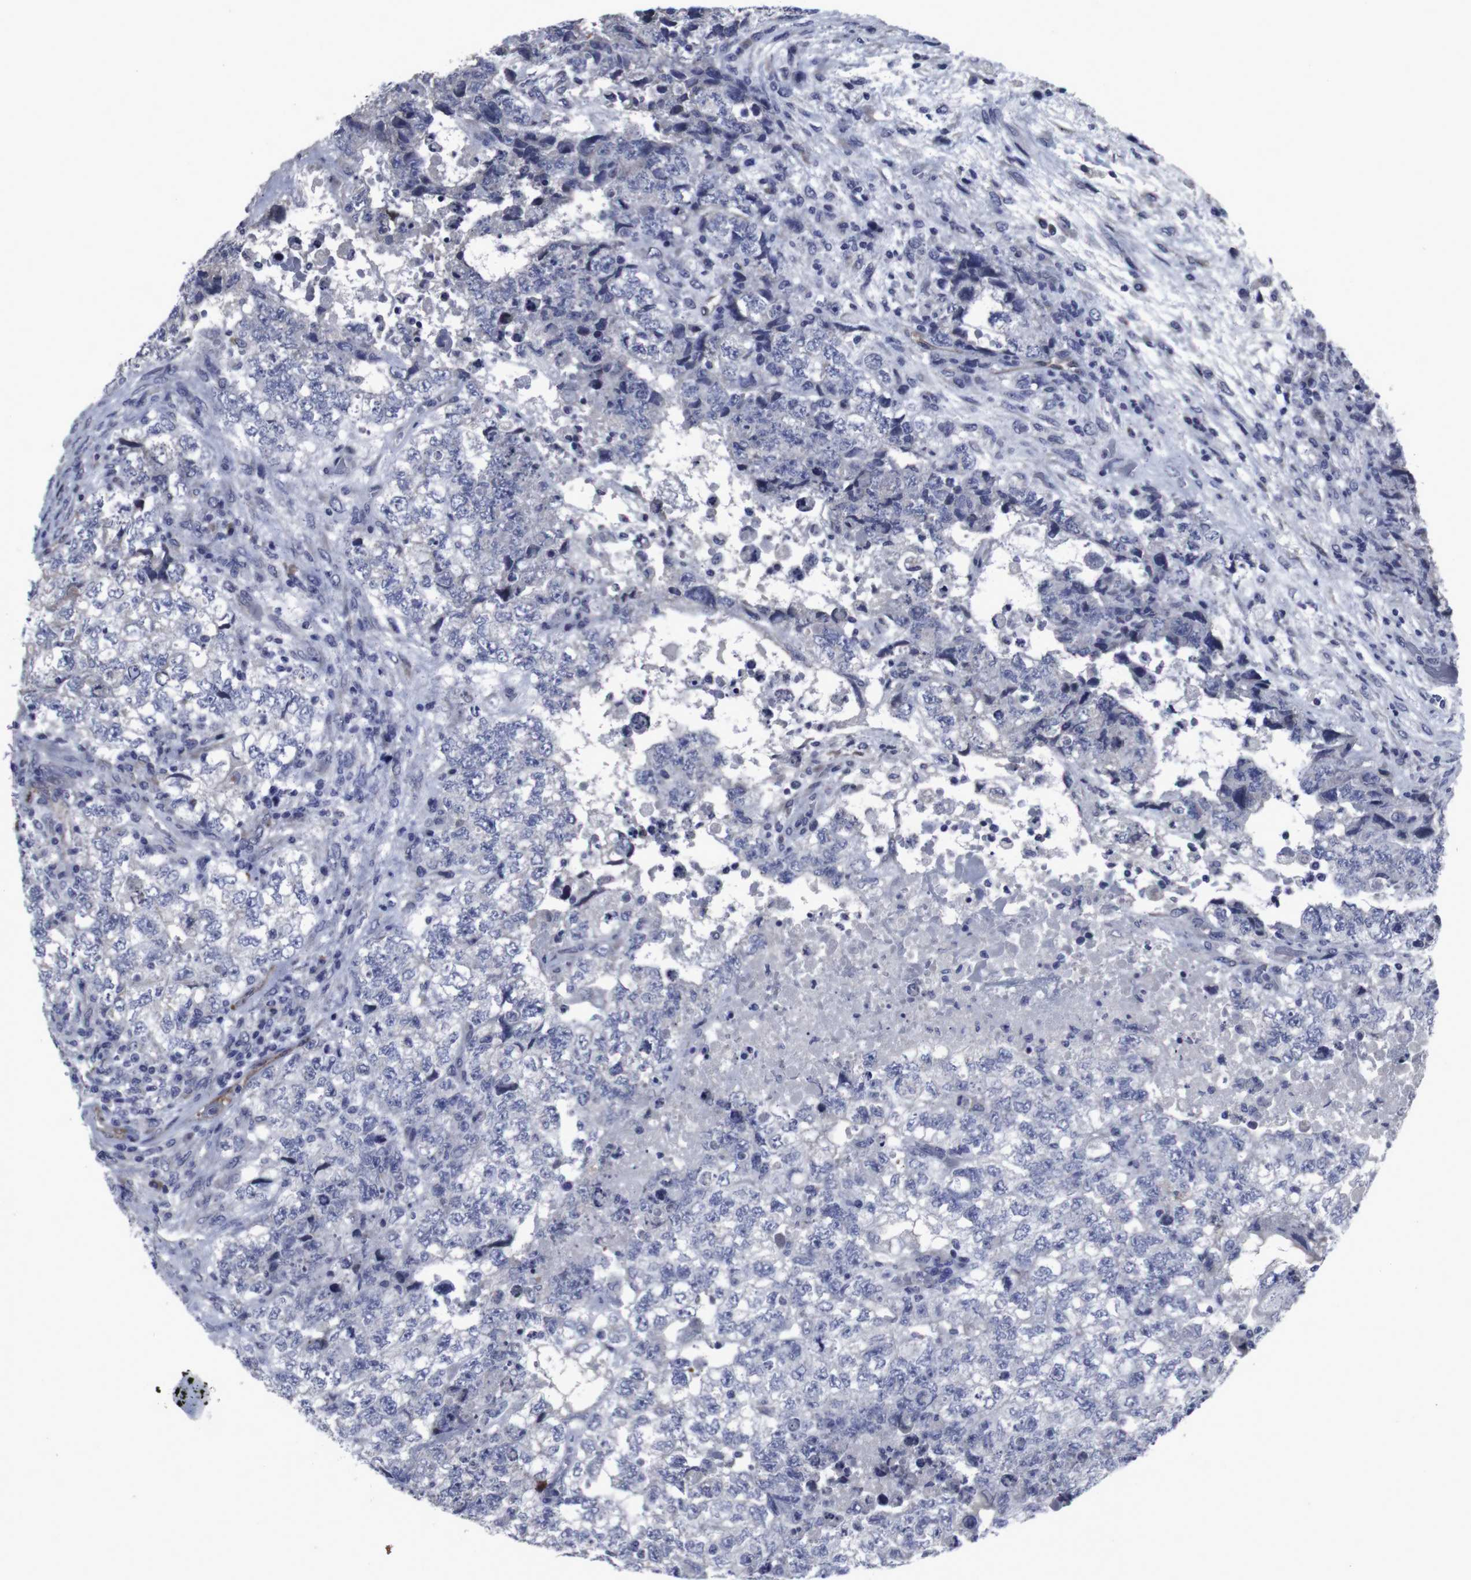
{"staining": {"intensity": "negative", "quantity": "none", "location": "none"}, "tissue": "testis cancer", "cell_type": "Tumor cells", "image_type": "cancer", "snomed": [{"axis": "morphology", "description": "Carcinoma, Embryonal, NOS"}, {"axis": "topography", "description": "Testis"}], "caption": "A high-resolution photomicrograph shows immunohistochemistry staining of testis cancer (embryonal carcinoma), which demonstrates no significant expression in tumor cells.", "gene": "SNCG", "patient": {"sex": "male", "age": 36}}